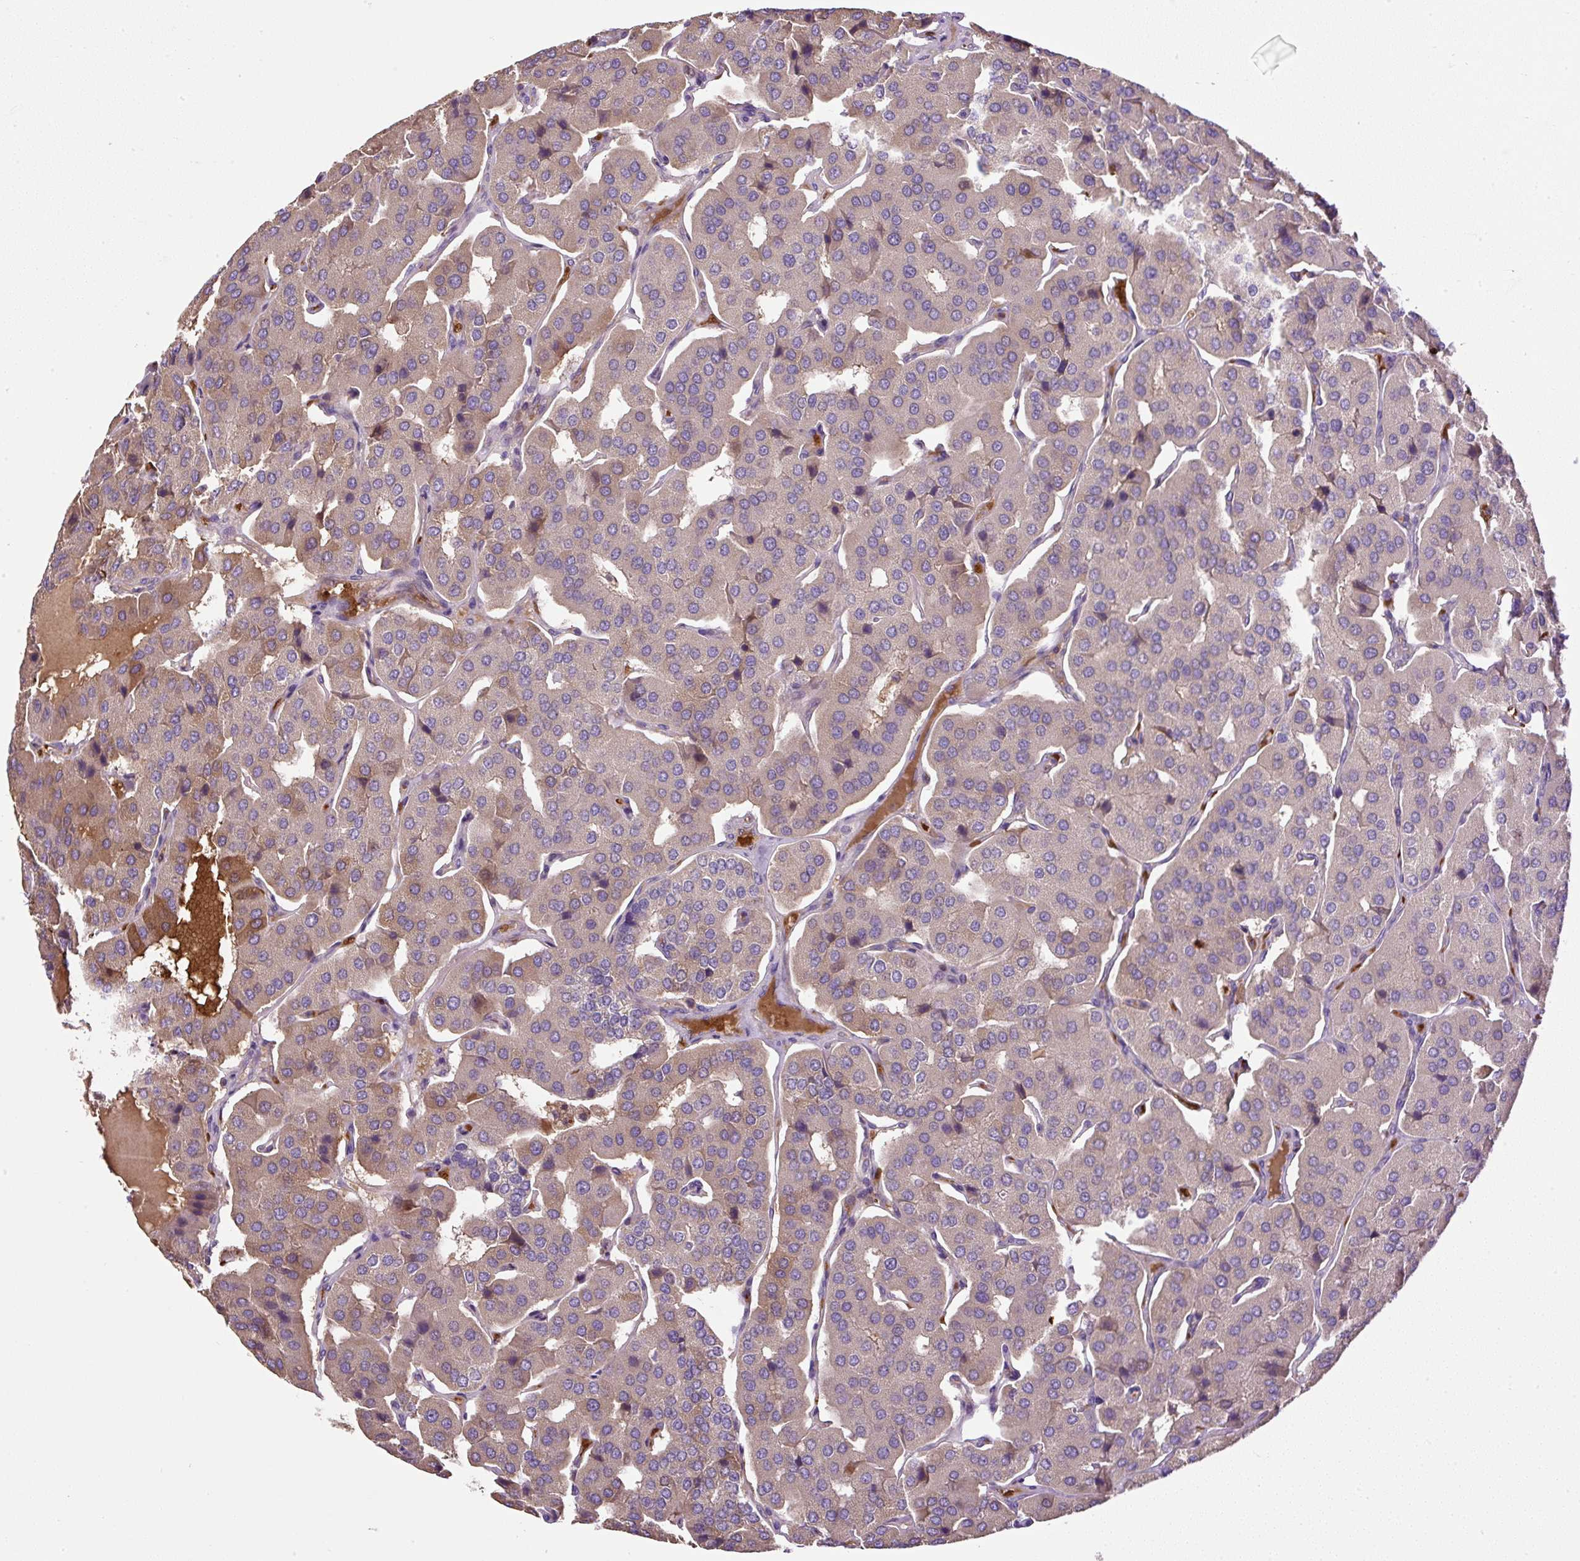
{"staining": {"intensity": "weak", "quantity": "25%-75%", "location": "cytoplasmic/membranous"}, "tissue": "parathyroid gland", "cell_type": "Glandular cells", "image_type": "normal", "snomed": [{"axis": "morphology", "description": "Normal tissue, NOS"}, {"axis": "morphology", "description": "Adenoma, NOS"}, {"axis": "topography", "description": "Parathyroid gland"}], "caption": "Protein expression analysis of benign parathyroid gland reveals weak cytoplasmic/membranous positivity in approximately 25%-75% of glandular cells. Using DAB (3,3'-diaminobenzidine) (brown) and hematoxylin (blue) stains, captured at high magnification using brightfield microscopy.", "gene": "CXCL13", "patient": {"sex": "female", "age": 86}}